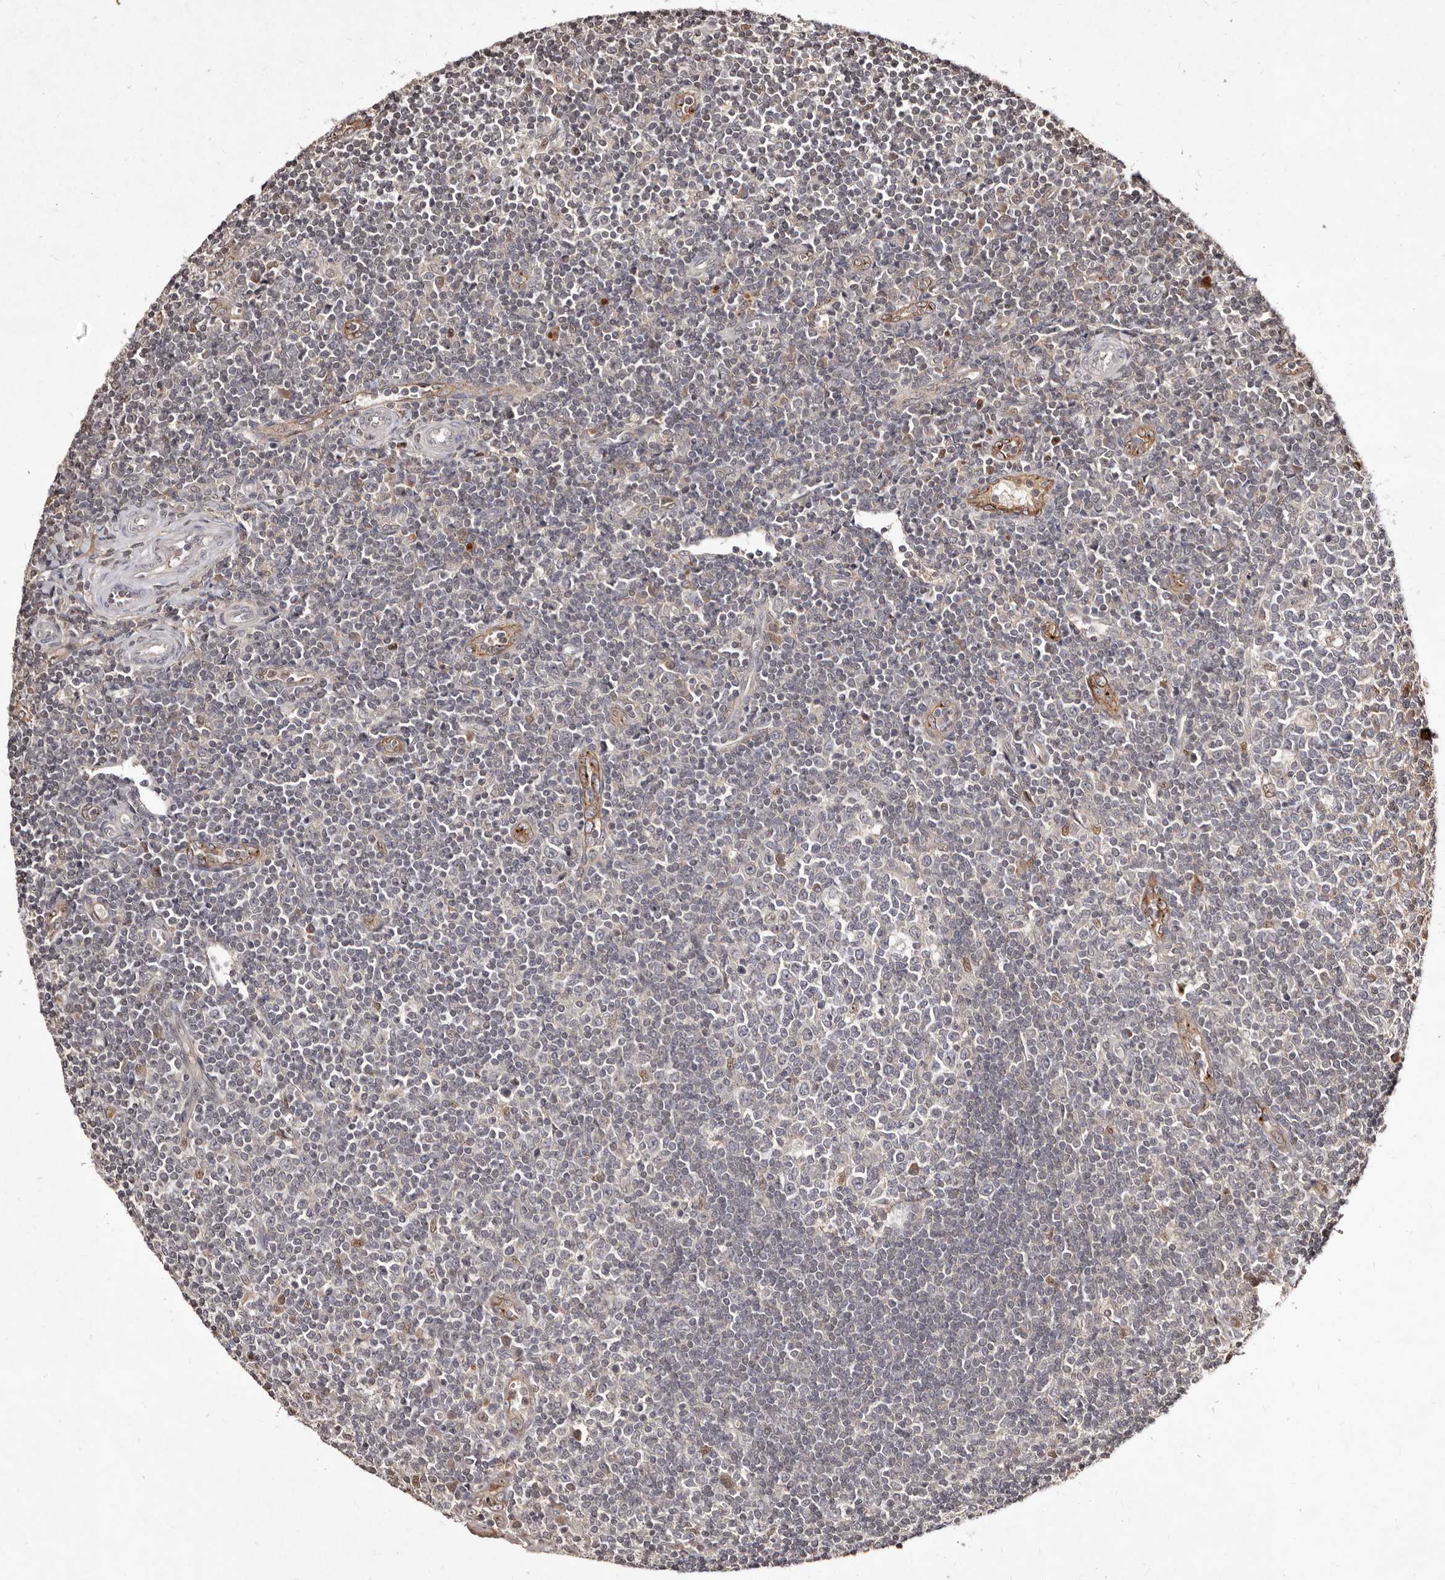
{"staining": {"intensity": "negative", "quantity": "none", "location": "none"}, "tissue": "tonsil", "cell_type": "Germinal center cells", "image_type": "normal", "snomed": [{"axis": "morphology", "description": "Normal tissue, NOS"}, {"axis": "topography", "description": "Tonsil"}], "caption": "Immunohistochemistry photomicrograph of unremarkable tonsil: tonsil stained with DAB (3,3'-diaminobenzidine) shows no significant protein expression in germinal center cells.", "gene": "LCORL", "patient": {"sex": "female", "age": 19}}